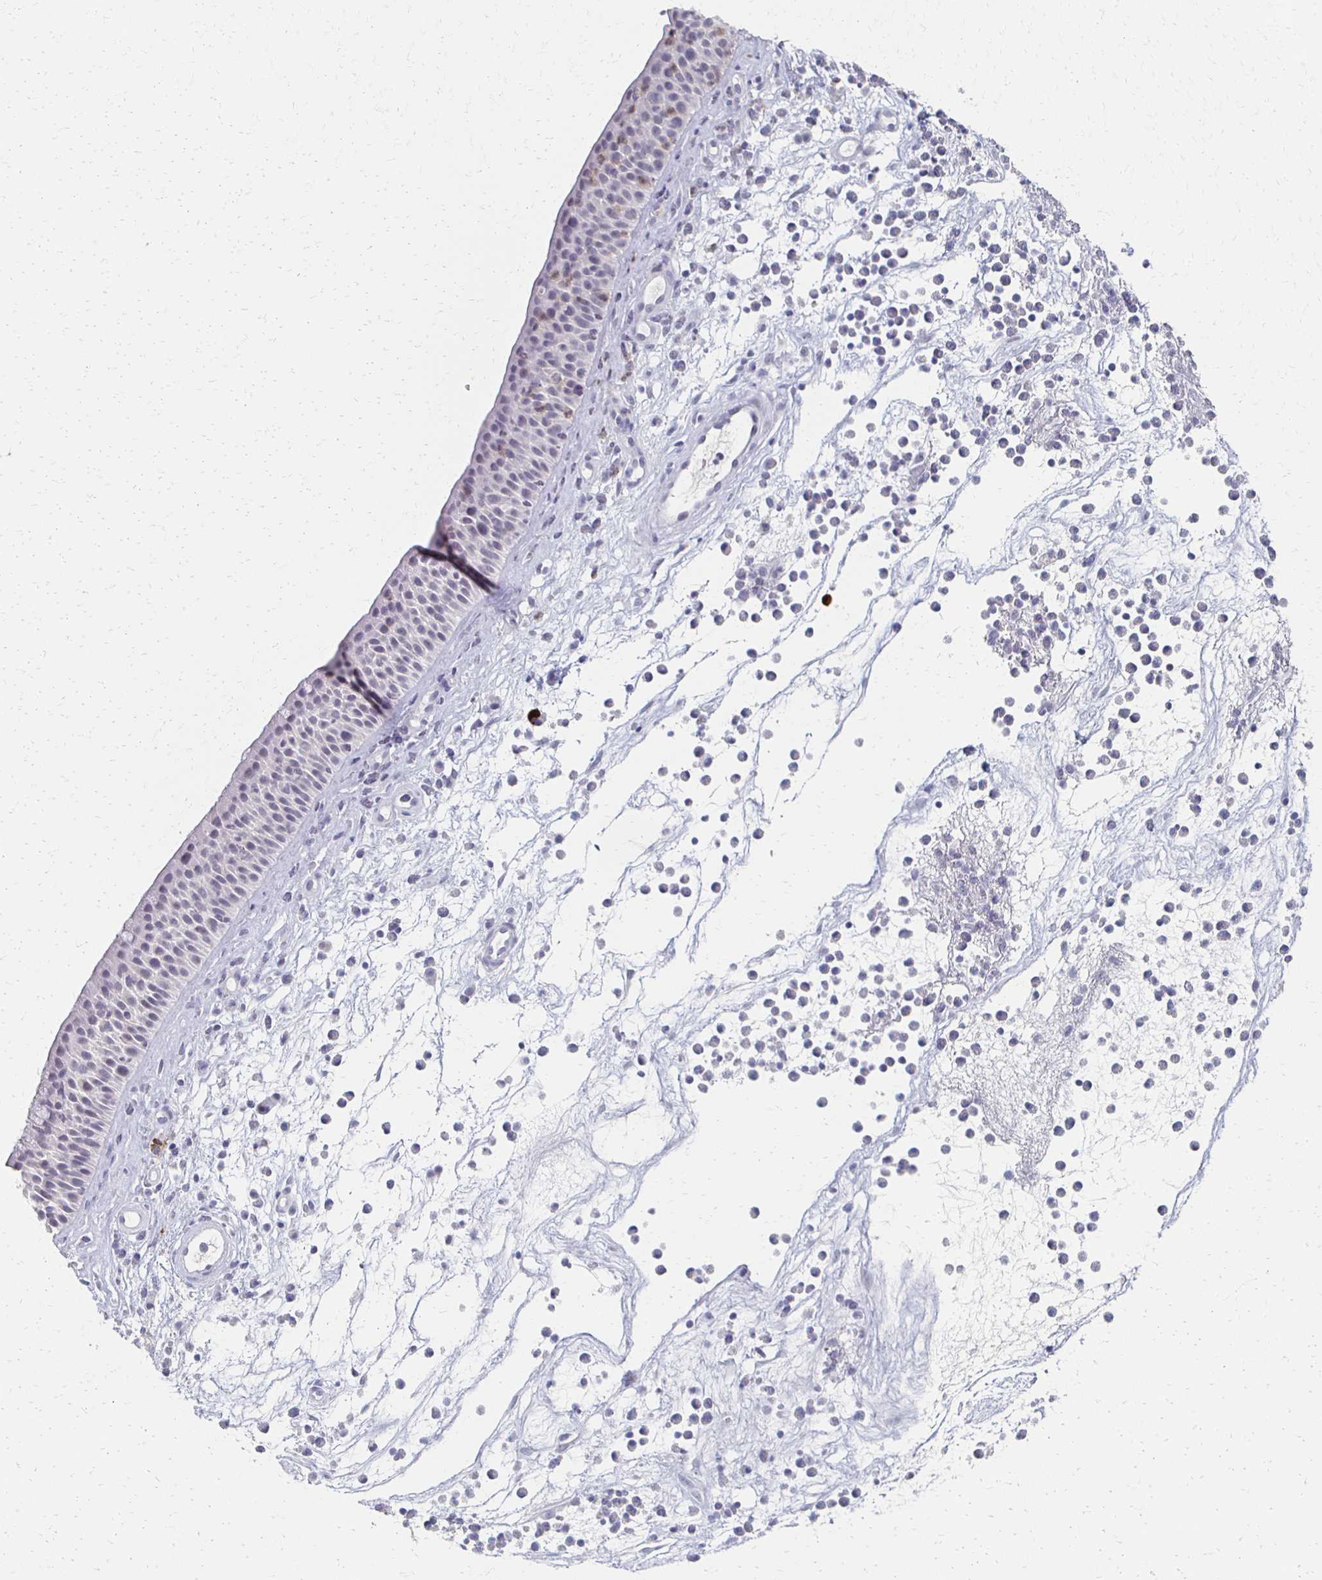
{"staining": {"intensity": "negative", "quantity": "none", "location": "none"}, "tissue": "nasopharynx", "cell_type": "Respiratory epithelial cells", "image_type": "normal", "snomed": [{"axis": "morphology", "description": "Normal tissue, NOS"}, {"axis": "topography", "description": "Nasopharynx"}], "caption": "Immunohistochemistry histopathology image of unremarkable human nasopharynx stained for a protein (brown), which demonstrates no staining in respiratory epithelial cells. (IHC, brightfield microscopy, high magnification).", "gene": "CXCR2", "patient": {"sex": "male", "age": 56}}